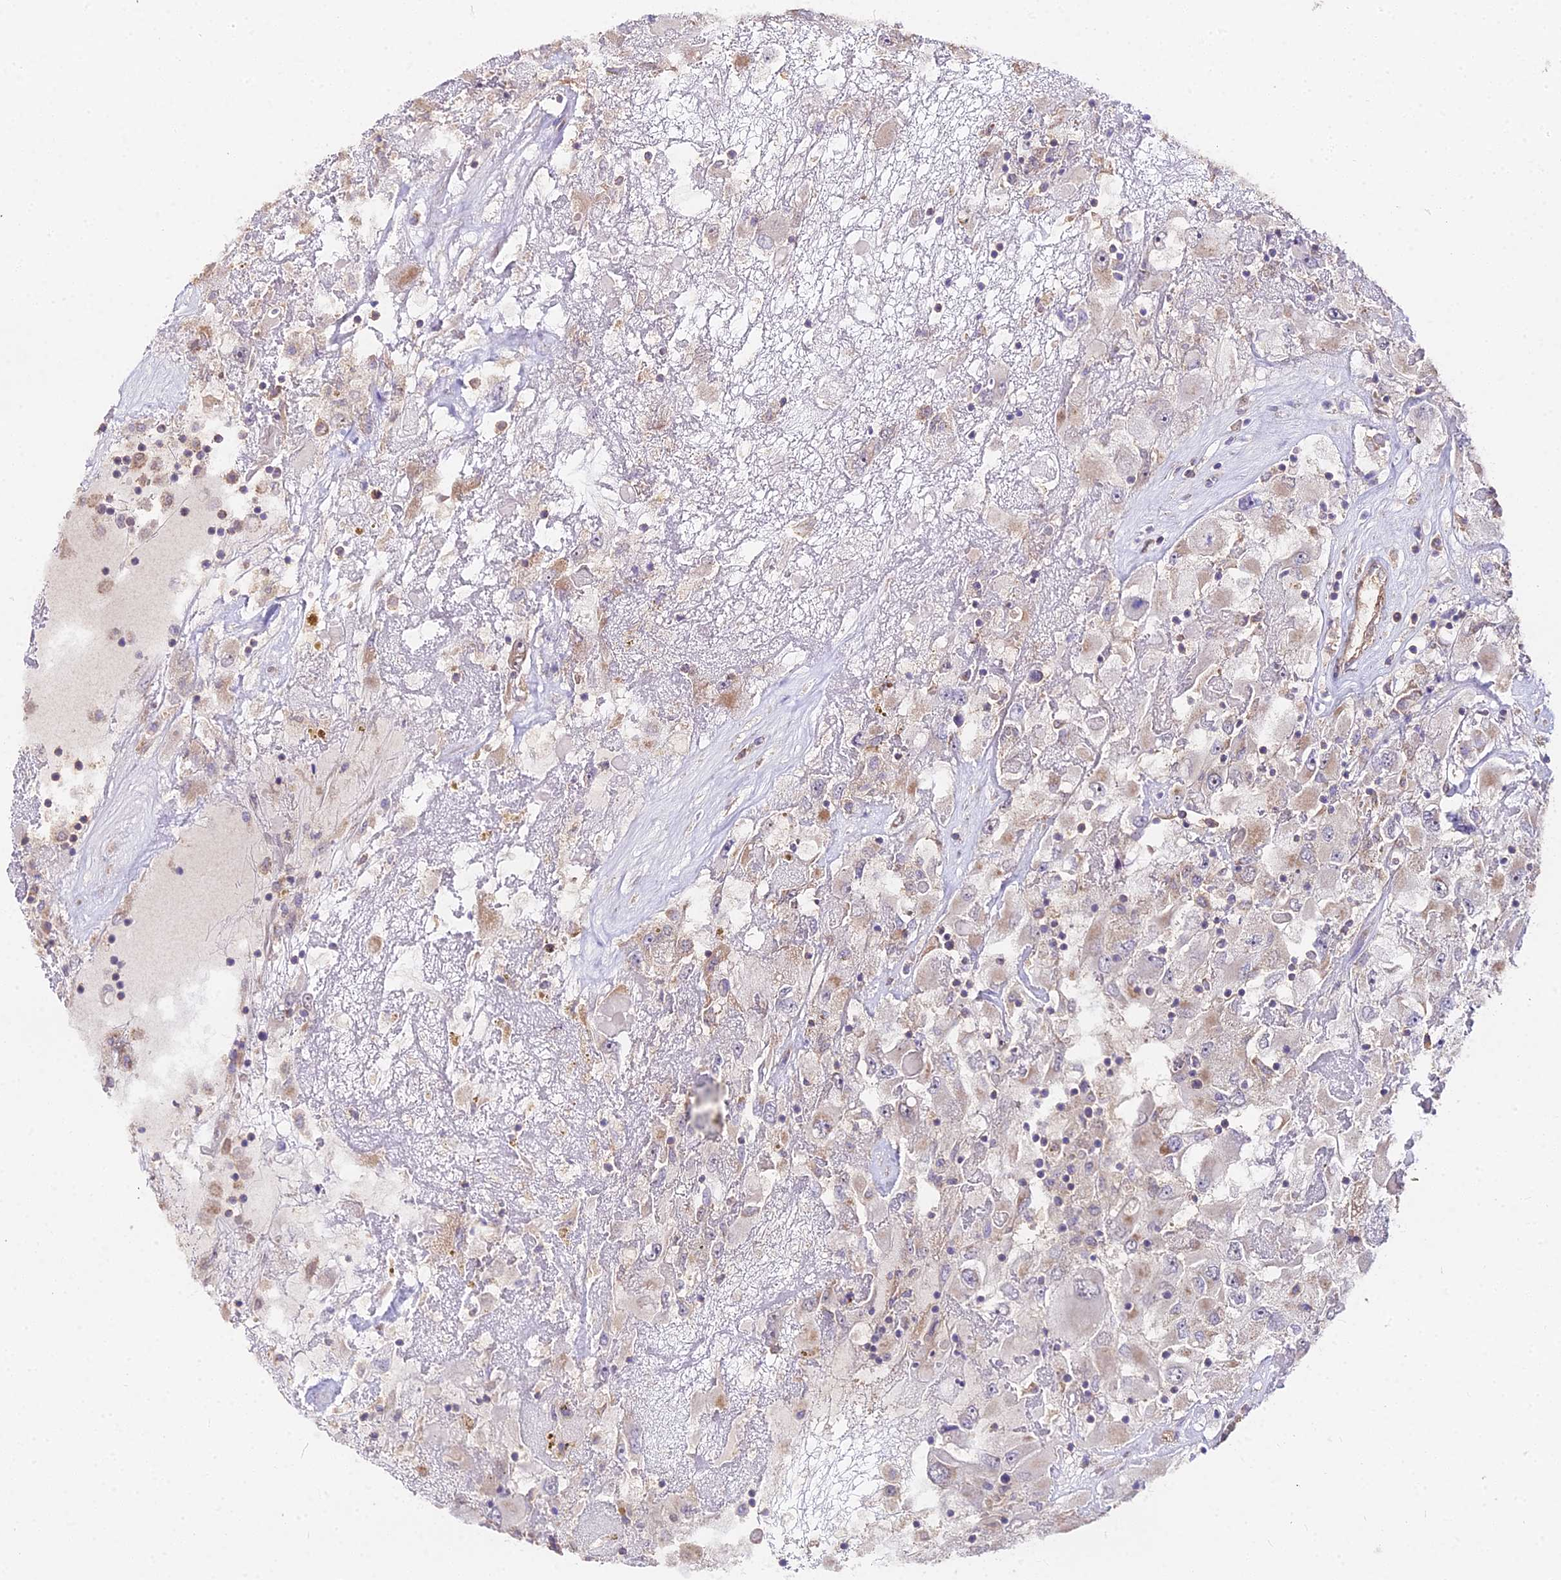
{"staining": {"intensity": "weak", "quantity": "<25%", "location": "cytoplasmic/membranous"}, "tissue": "renal cancer", "cell_type": "Tumor cells", "image_type": "cancer", "snomed": [{"axis": "morphology", "description": "Adenocarcinoma, NOS"}, {"axis": "topography", "description": "Kidney"}], "caption": "IHC histopathology image of neoplastic tissue: adenocarcinoma (renal) stained with DAB exhibits no significant protein expression in tumor cells.", "gene": "METTL13", "patient": {"sex": "female", "age": 52}}